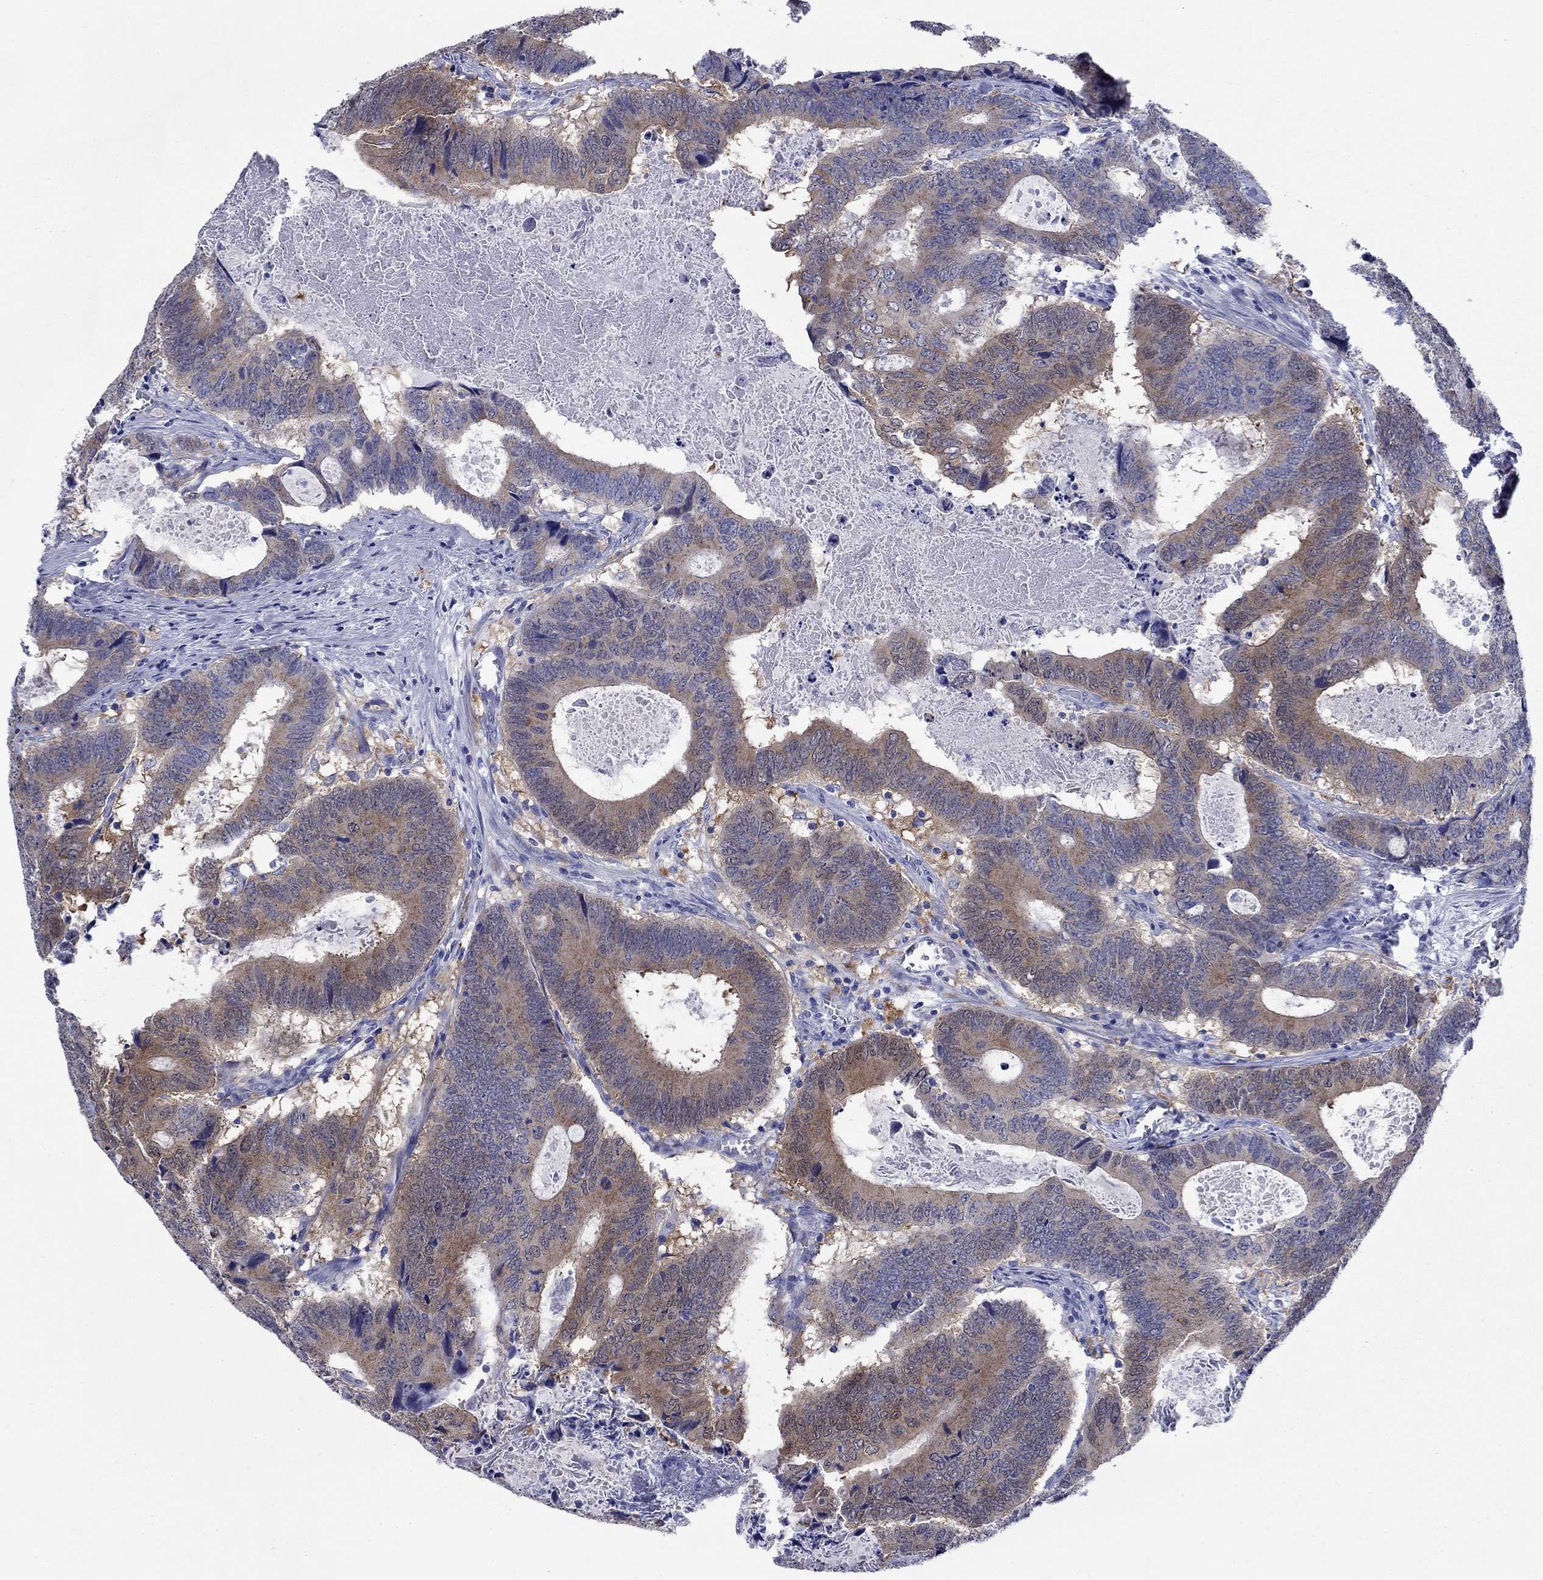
{"staining": {"intensity": "moderate", "quantity": "25%-75%", "location": "cytoplasmic/membranous"}, "tissue": "colorectal cancer", "cell_type": "Tumor cells", "image_type": "cancer", "snomed": [{"axis": "morphology", "description": "Adenocarcinoma, NOS"}, {"axis": "topography", "description": "Colon"}], "caption": "This photomicrograph shows colorectal adenocarcinoma stained with immunohistochemistry to label a protein in brown. The cytoplasmic/membranous of tumor cells show moderate positivity for the protein. Nuclei are counter-stained blue.", "gene": "SULT2B1", "patient": {"sex": "female", "age": 82}}